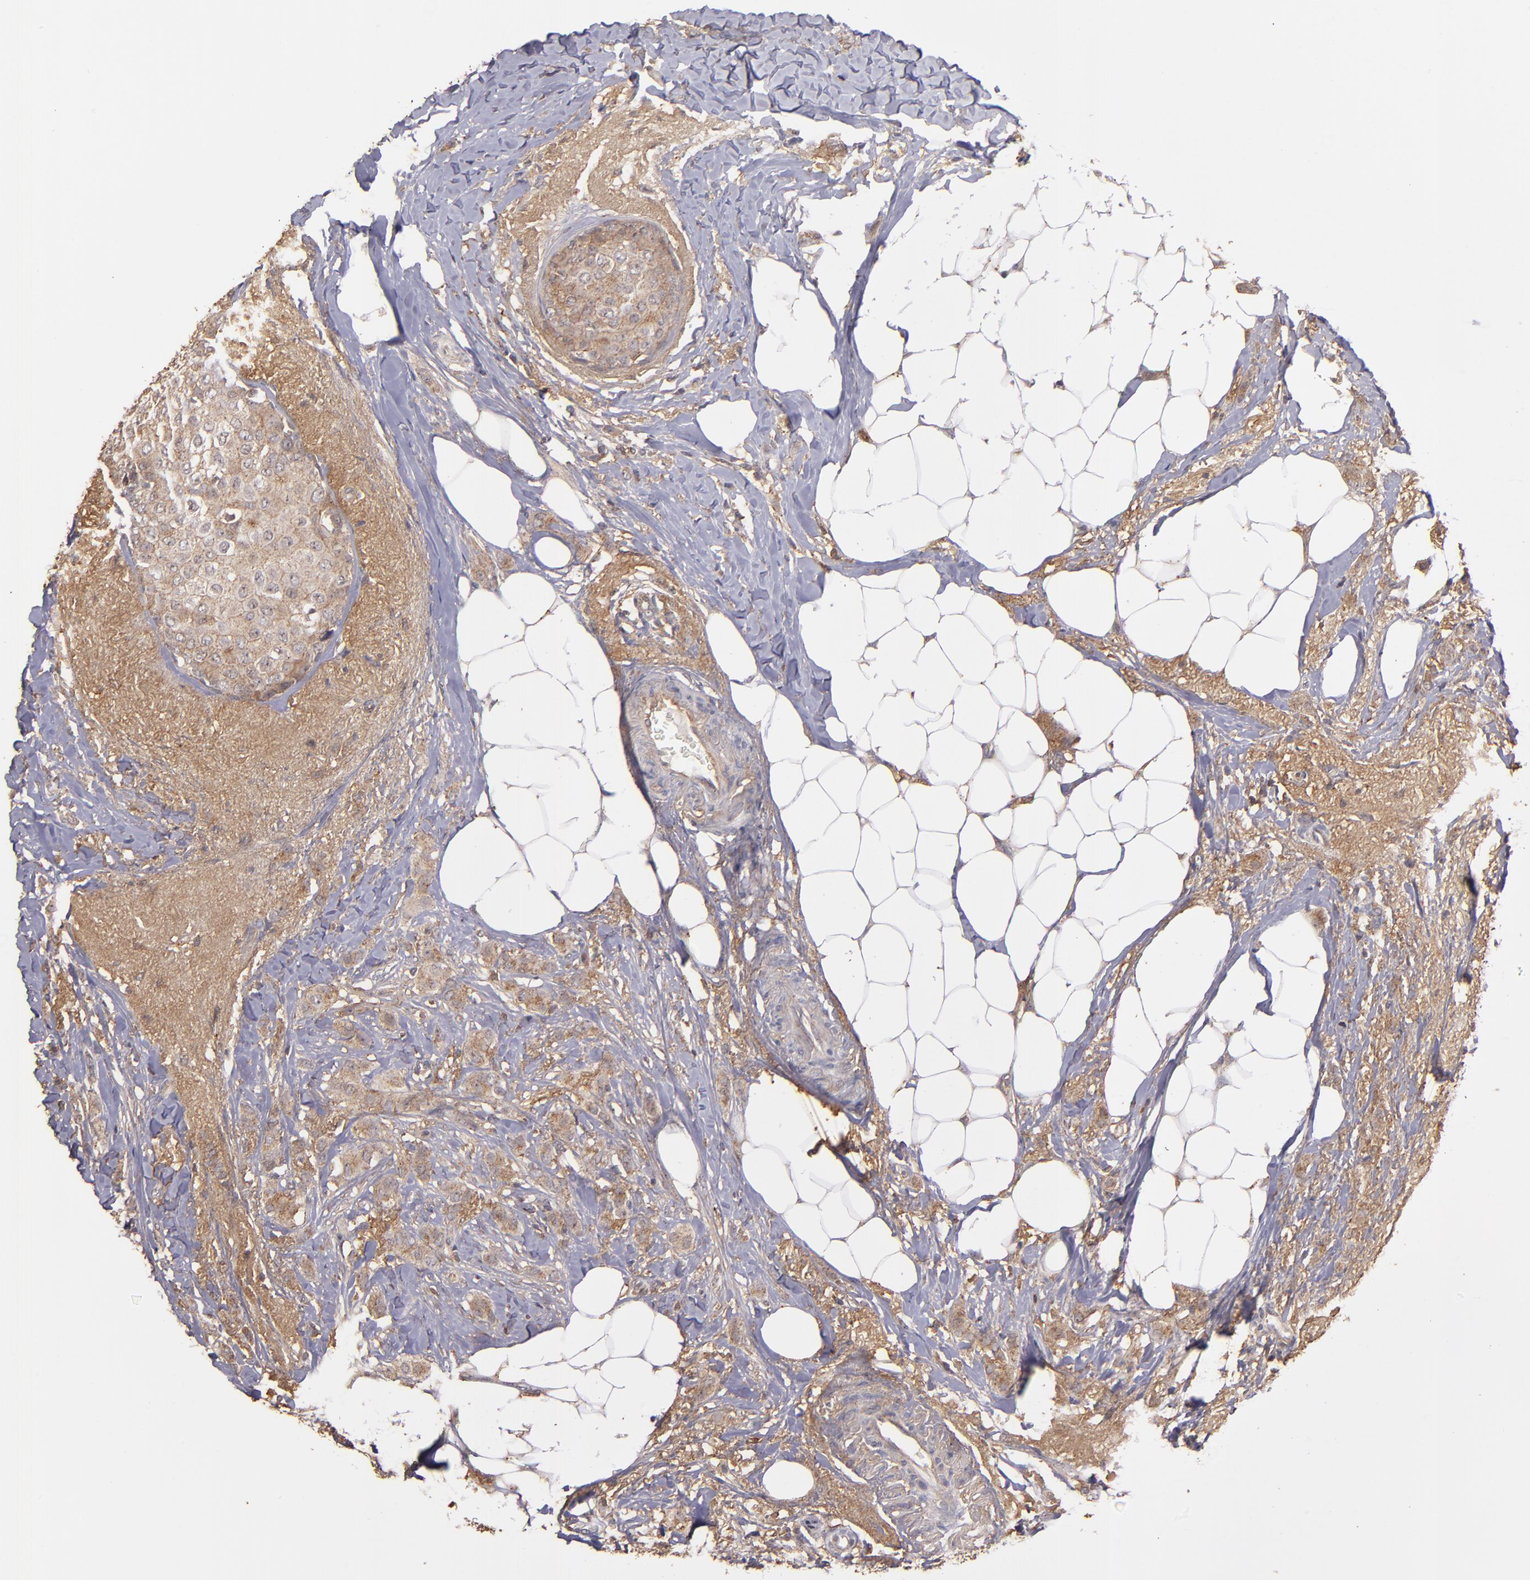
{"staining": {"intensity": "moderate", "quantity": ">75%", "location": "cytoplasmic/membranous"}, "tissue": "breast cancer", "cell_type": "Tumor cells", "image_type": "cancer", "snomed": [{"axis": "morphology", "description": "Lobular carcinoma"}, {"axis": "topography", "description": "Breast"}], "caption": "There is medium levels of moderate cytoplasmic/membranous expression in tumor cells of breast cancer (lobular carcinoma), as demonstrated by immunohistochemical staining (brown color).", "gene": "ZFYVE1", "patient": {"sex": "female", "age": 55}}